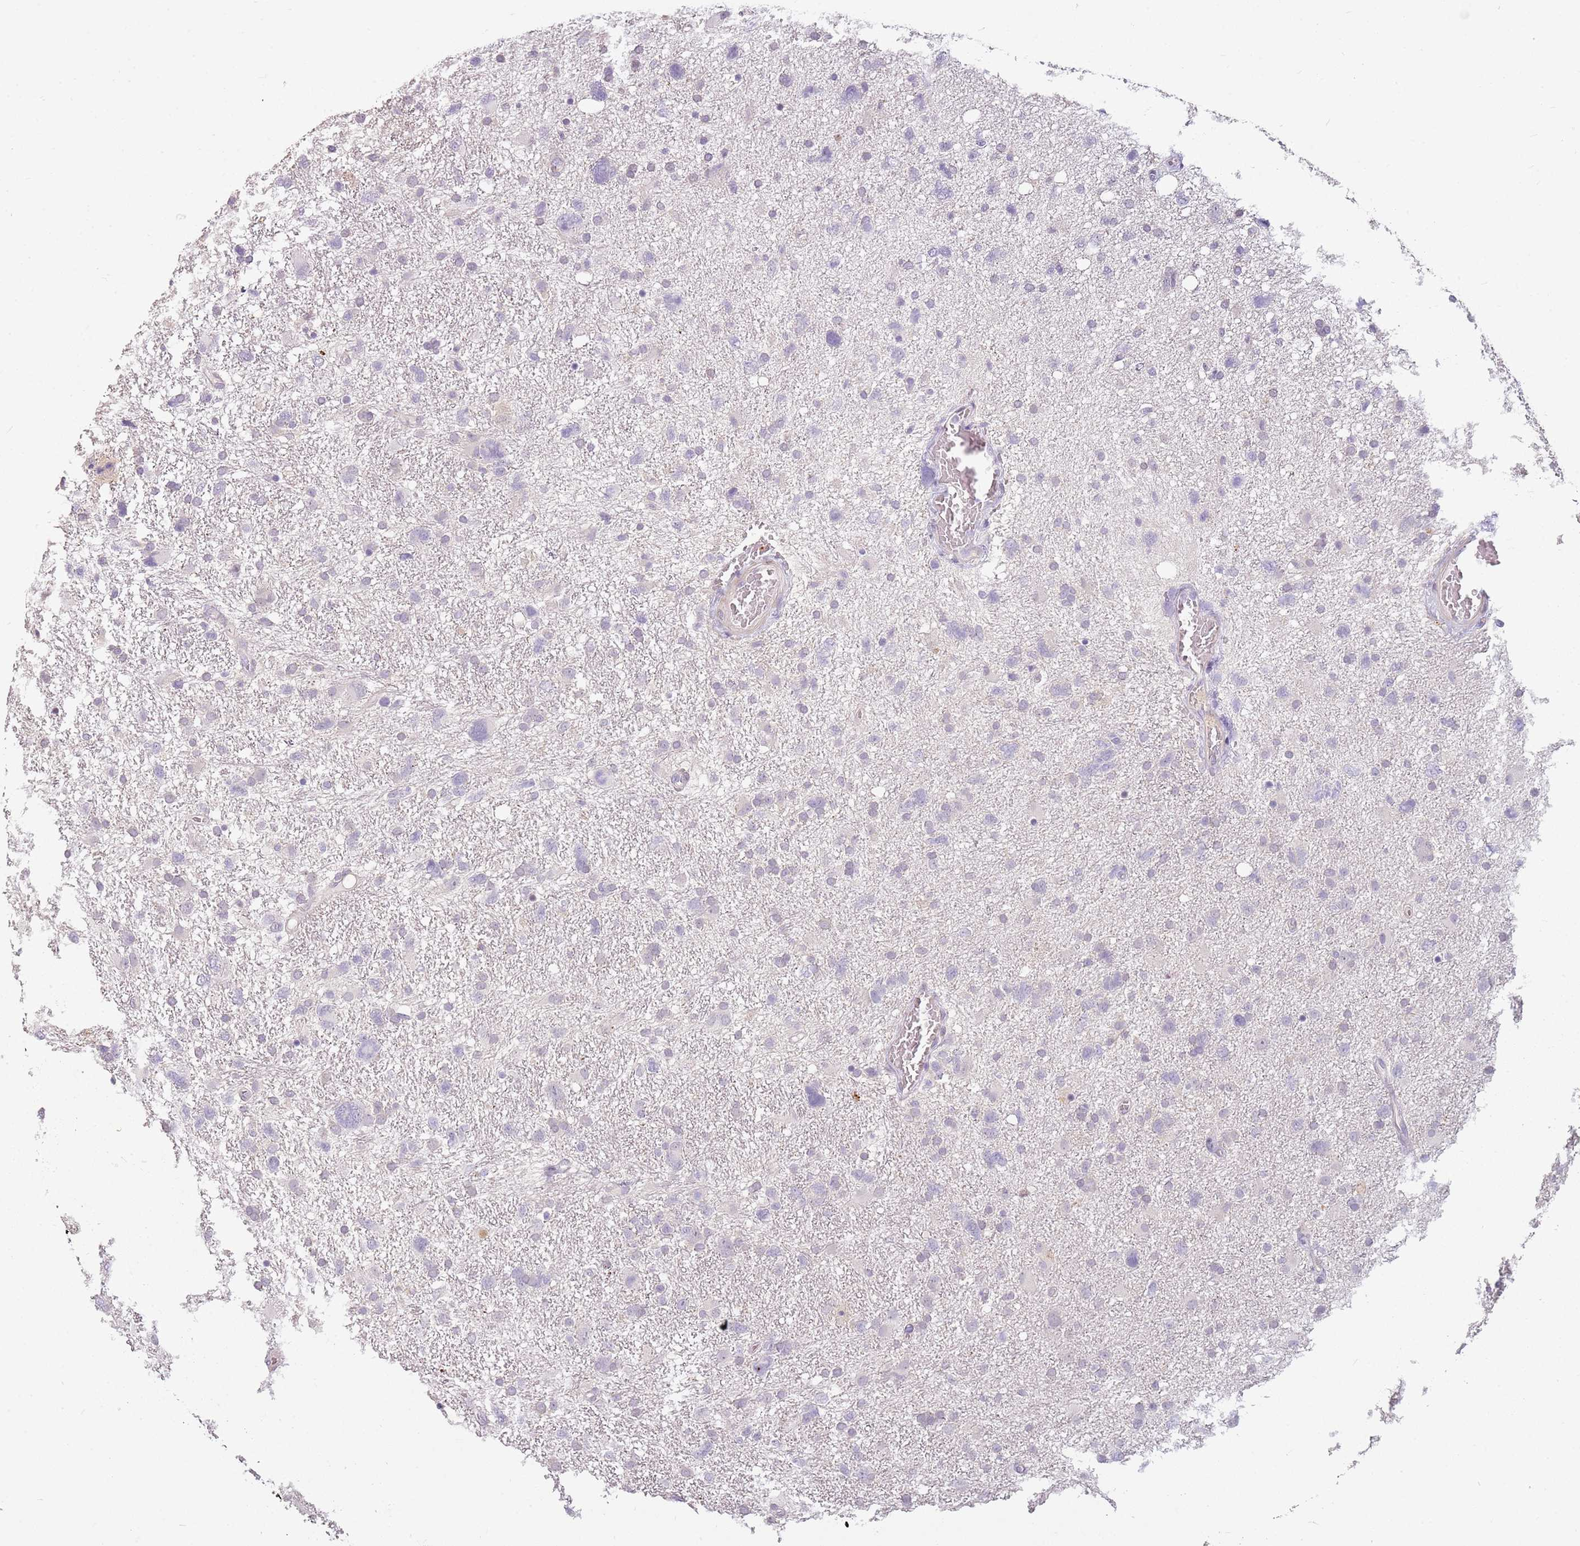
{"staining": {"intensity": "negative", "quantity": "none", "location": "none"}, "tissue": "glioma", "cell_type": "Tumor cells", "image_type": "cancer", "snomed": [{"axis": "morphology", "description": "Glioma, malignant, High grade"}, {"axis": "topography", "description": "Brain"}], "caption": "Human glioma stained for a protein using immunohistochemistry reveals no staining in tumor cells.", "gene": "DEFB116", "patient": {"sex": "male", "age": 61}}